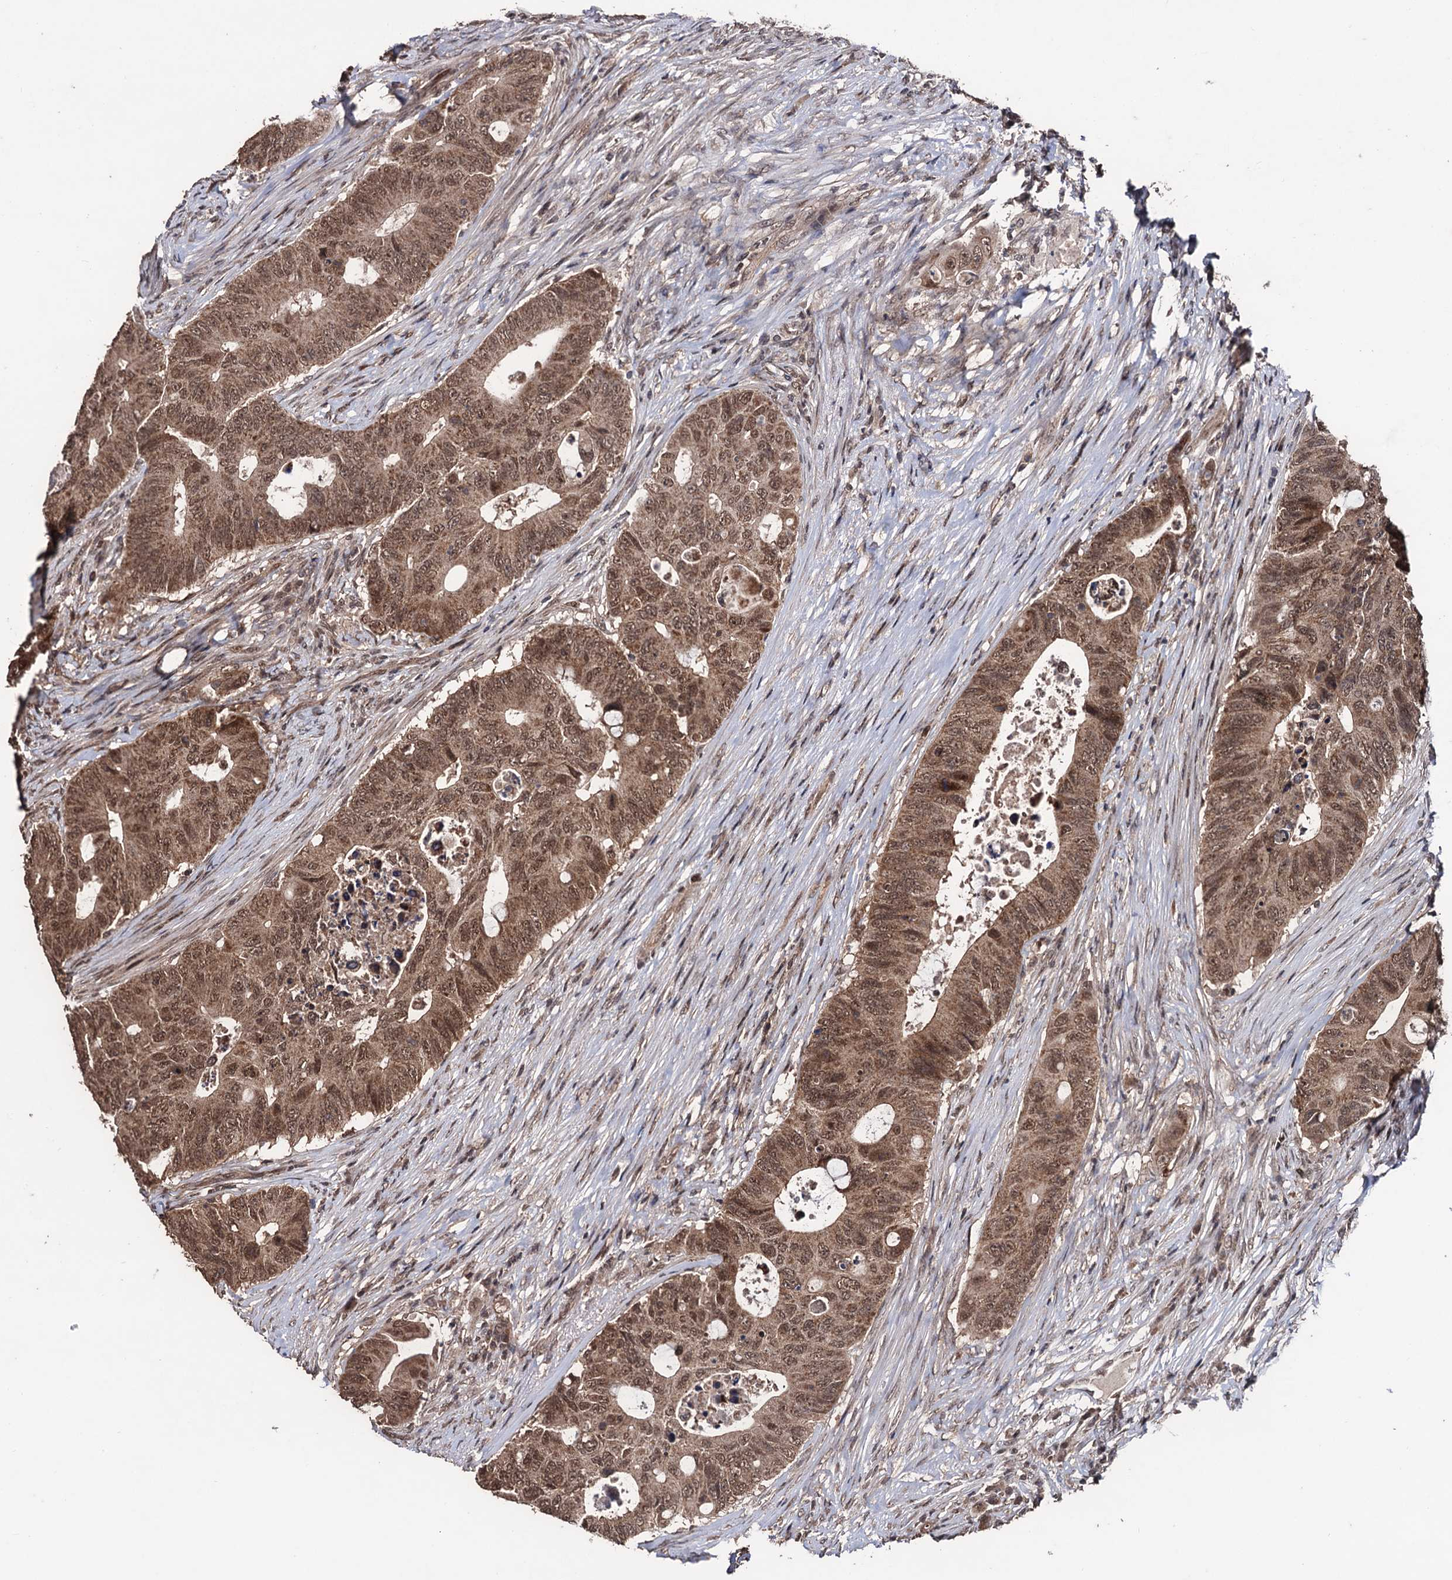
{"staining": {"intensity": "moderate", "quantity": ">75%", "location": "cytoplasmic/membranous,nuclear"}, "tissue": "colorectal cancer", "cell_type": "Tumor cells", "image_type": "cancer", "snomed": [{"axis": "morphology", "description": "Adenocarcinoma, NOS"}, {"axis": "topography", "description": "Colon"}], "caption": "DAB (3,3'-diaminobenzidine) immunohistochemical staining of colorectal cancer displays moderate cytoplasmic/membranous and nuclear protein staining in approximately >75% of tumor cells.", "gene": "KLF5", "patient": {"sex": "male", "age": 71}}